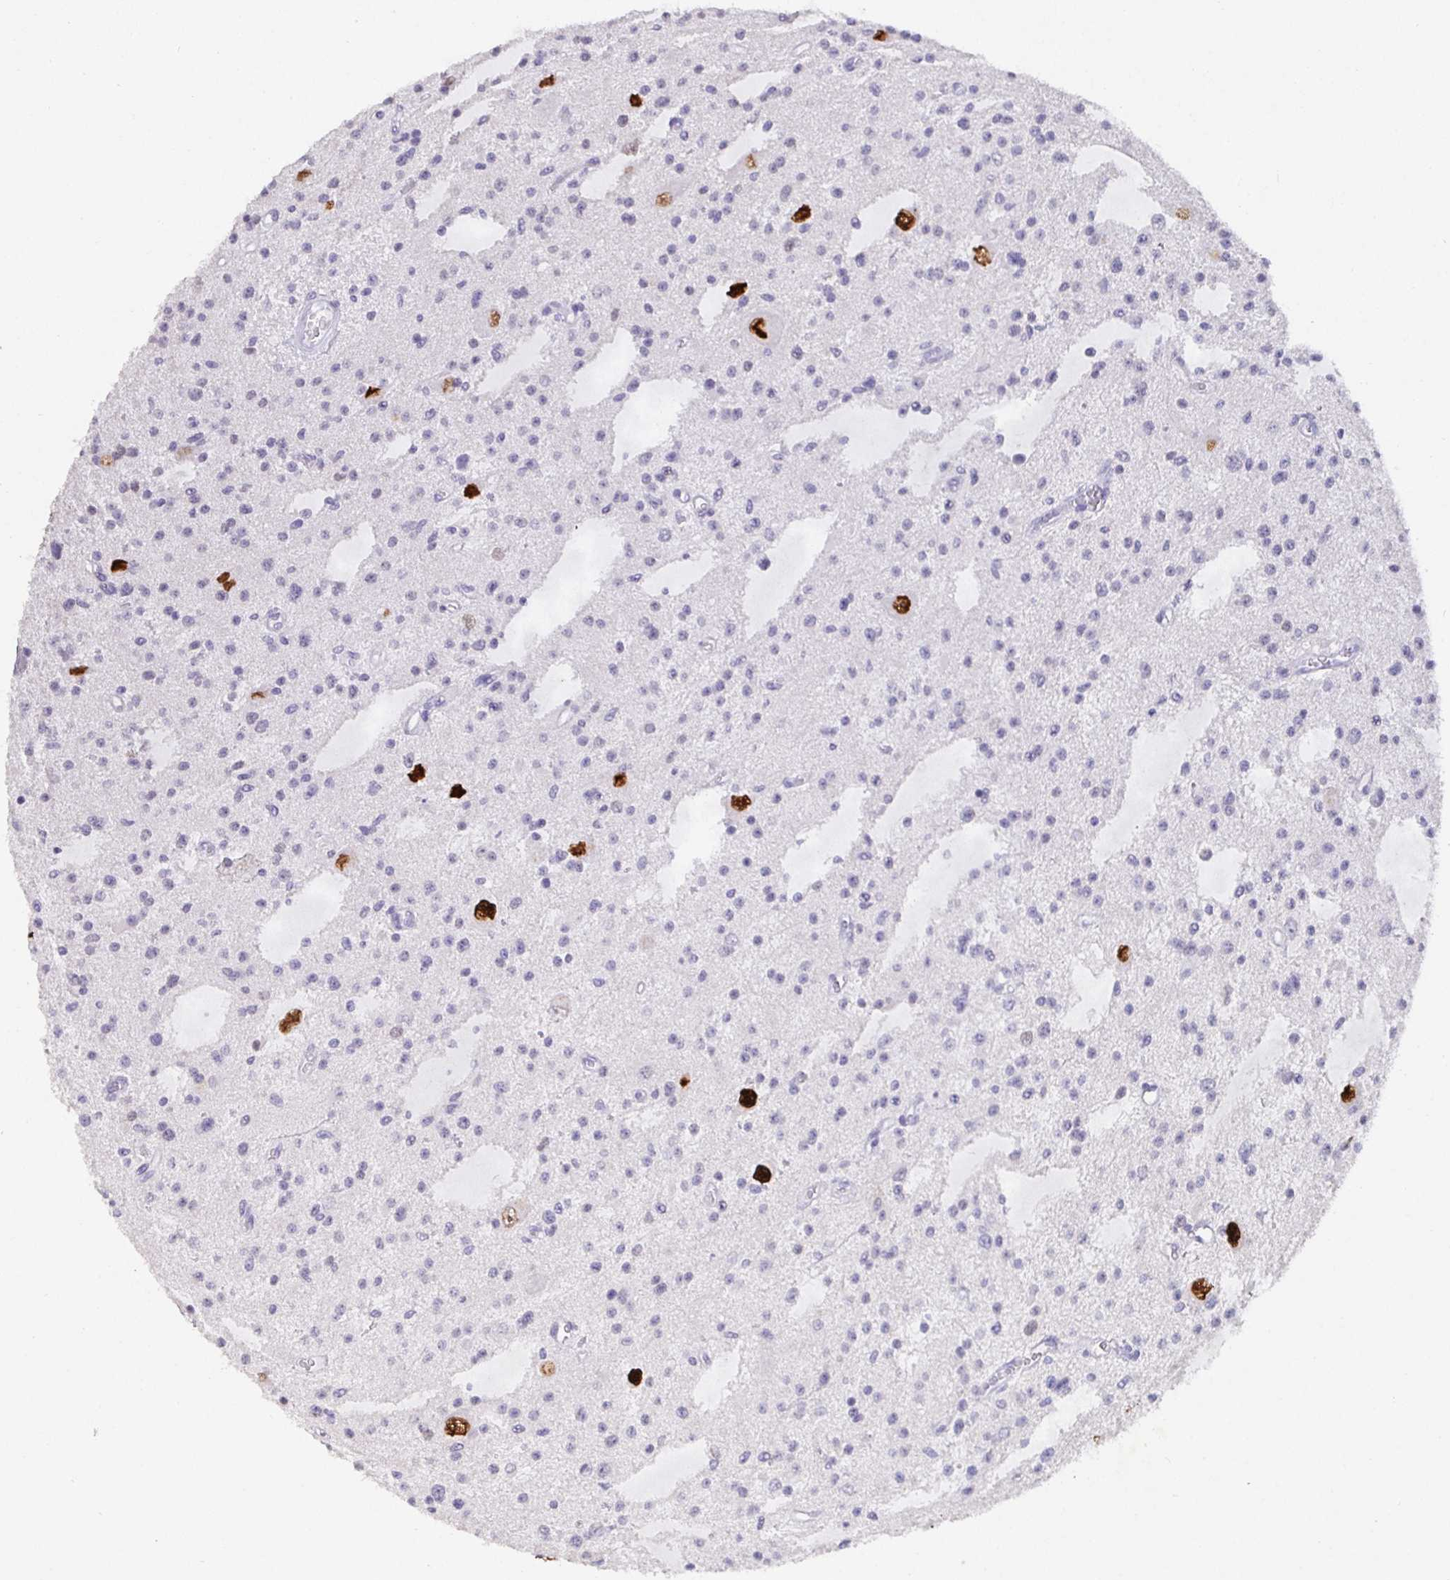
{"staining": {"intensity": "negative", "quantity": "none", "location": "none"}, "tissue": "glioma", "cell_type": "Tumor cells", "image_type": "cancer", "snomed": [{"axis": "morphology", "description": "Glioma, malignant, Low grade"}, {"axis": "topography", "description": "Brain"}], "caption": "Protein analysis of low-grade glioma (malignant) displays no significant positivity in tumor cells. (DAB (3,3'-diaminobenzidine) immunohistochemistry, high magnification).", "gene": "SATB1", "patient": {"sex": "male", "age": 43}}